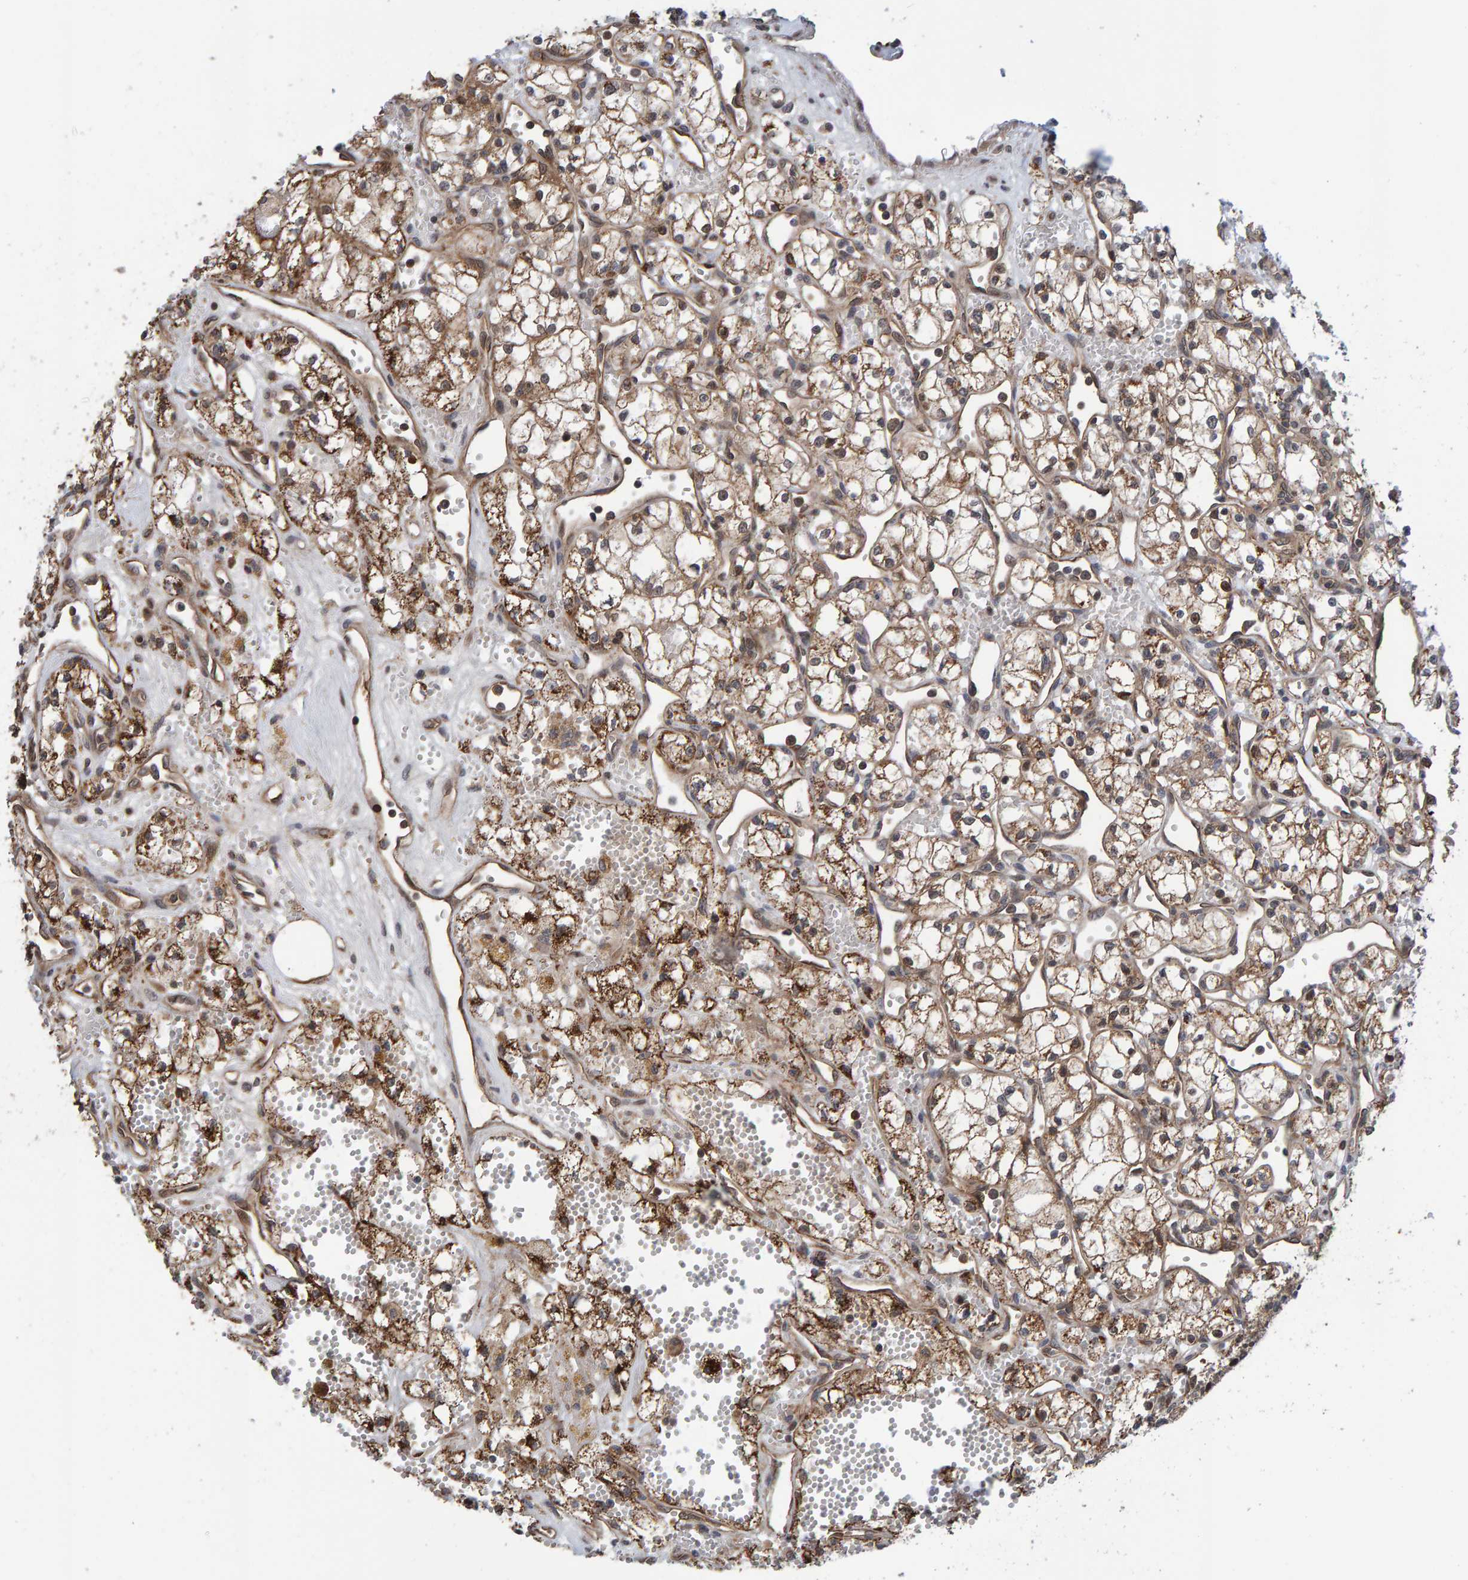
{"staining": {"intensity": "moderate", "quantity": ">75%", "location": "cytoplasmic/membranous"}, "tissue": "renal cancer", "cell_type": "Tumor cells", "image_type": "cancer", "snomed": [{"axis": "morphology", "description": "Adenocarcinoma, NOS"}, {"axis": "topography", "description": "Kidney"}], "caption": "Immunohistochemistry (IHC) staining of renal cancer (adenocarcinoma), which demonstrates medium levels of moderate cytoplasmic/membranous staining in about >75% of tumor cells indicating moderate cytoplasmic/membranous protein staining. The staining was performed using DAB (3,3'-diaminobenzidine) (brown) for protein detection and nuclei were counterstained in hematoxylin (blue).", "gene": "SCRN2", "patient": {"sex": "male", "age": 59}}